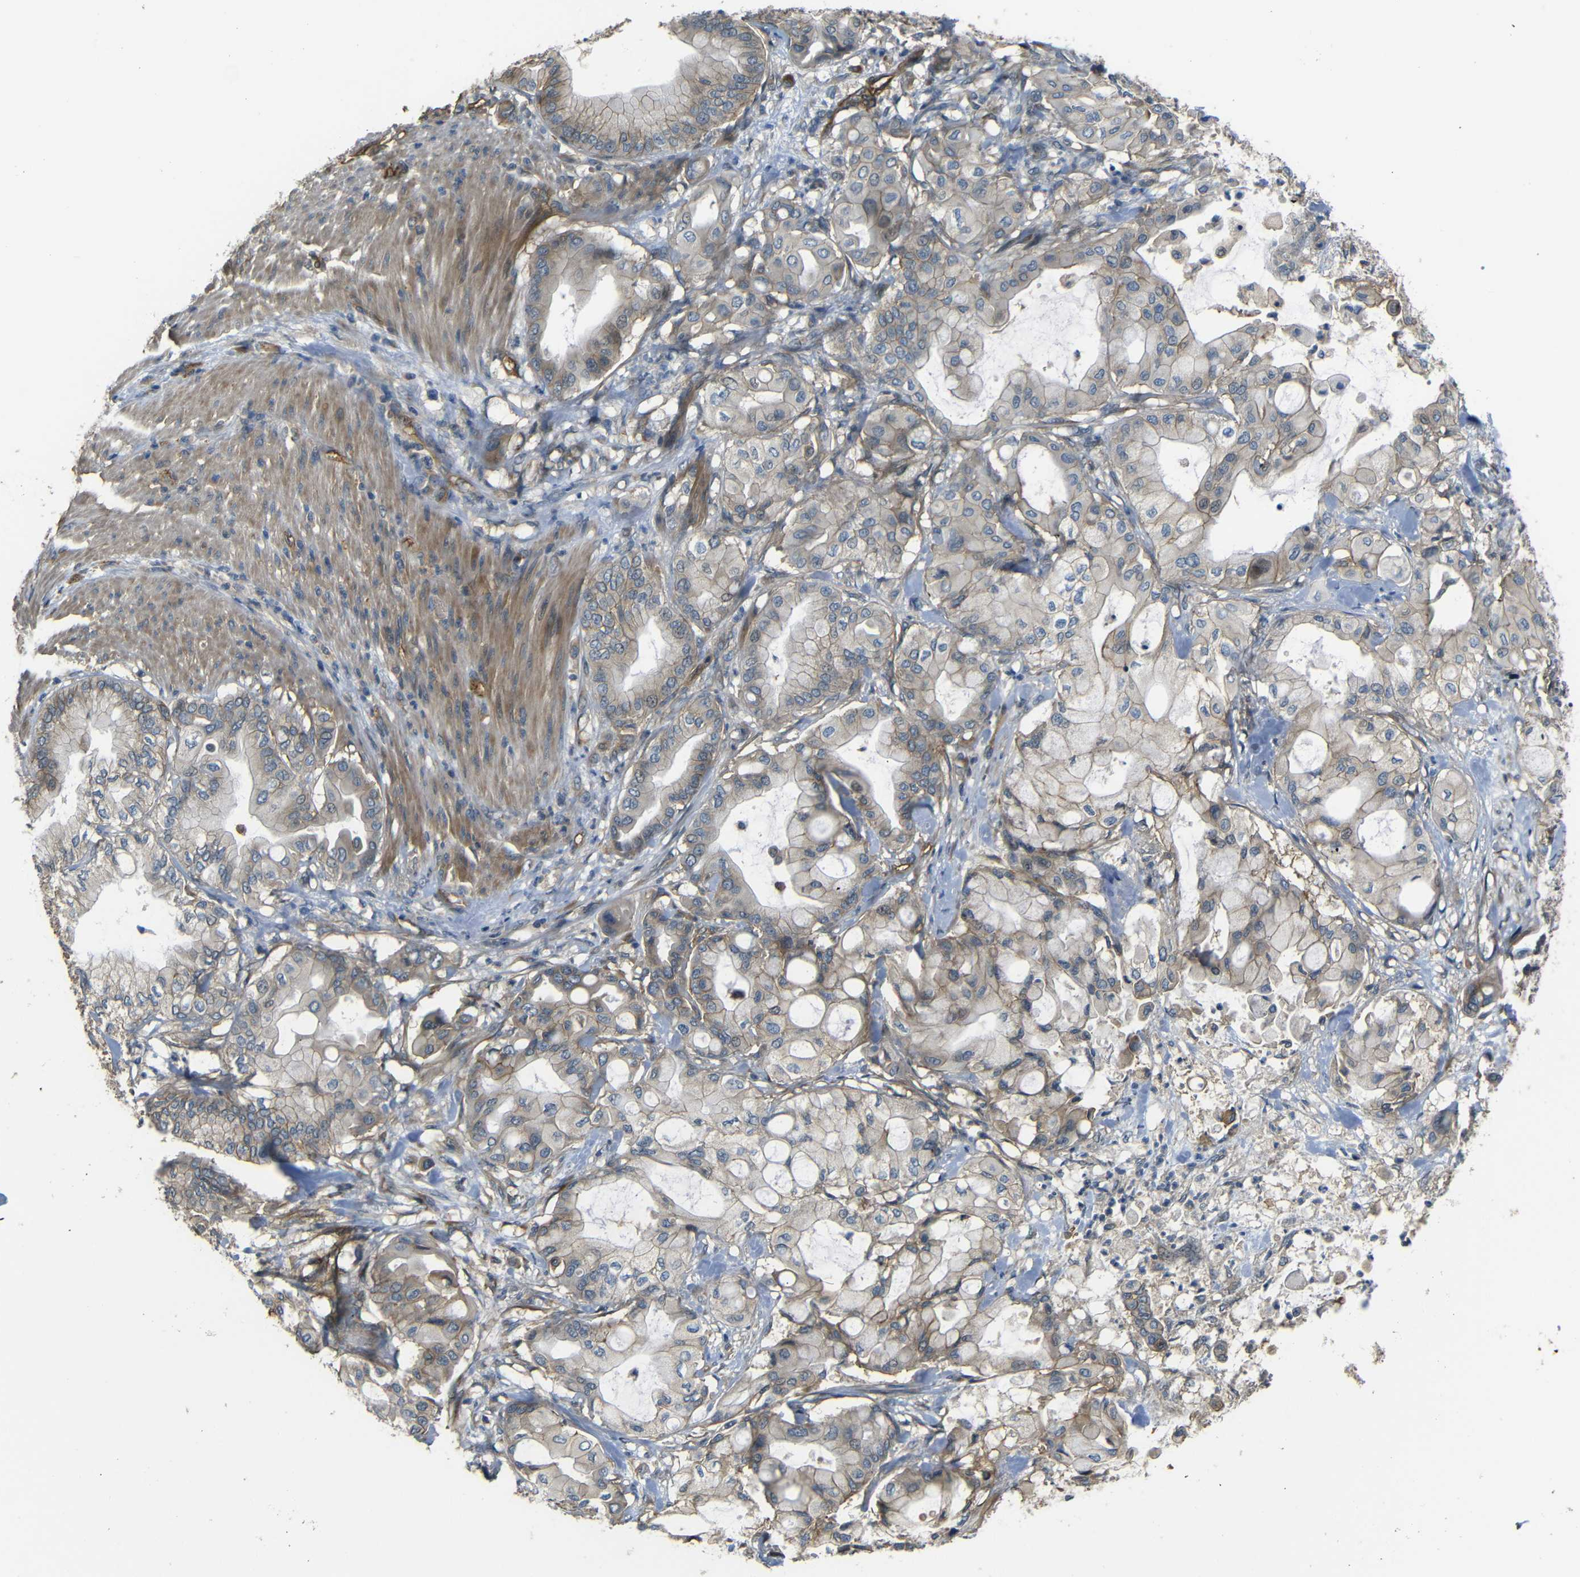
{"staining": {"intensity": "moderate", "quantity": ">75%", "location": "cytoplasmic/membranous"}, "tissue": "pancreatic cancer", "cell_type": "Tumor cells", "image_type": "cancer", "snomed": [{"axis": "morphology", "description": "Adenocarcinoma, NOS"}, {"axis": "morphology", "description": "Adenocarcinoma, metastatic, NOS"}, {"axis": "topography", "description": "Lymph node"}, {"axis": "topography", "description": "Pancreas"}, {"axis": "topography", "description": "Duodenum"}], "caption": "The histopathology image exhibits a brown stain indicating the presence of a protein in the cytoplasmic/membranous of tumor cells in pancreatic cancer (metastatic adenocarcinoma).", "gene": "RELL1", "patient": {"sex": "female", "age": 64}}